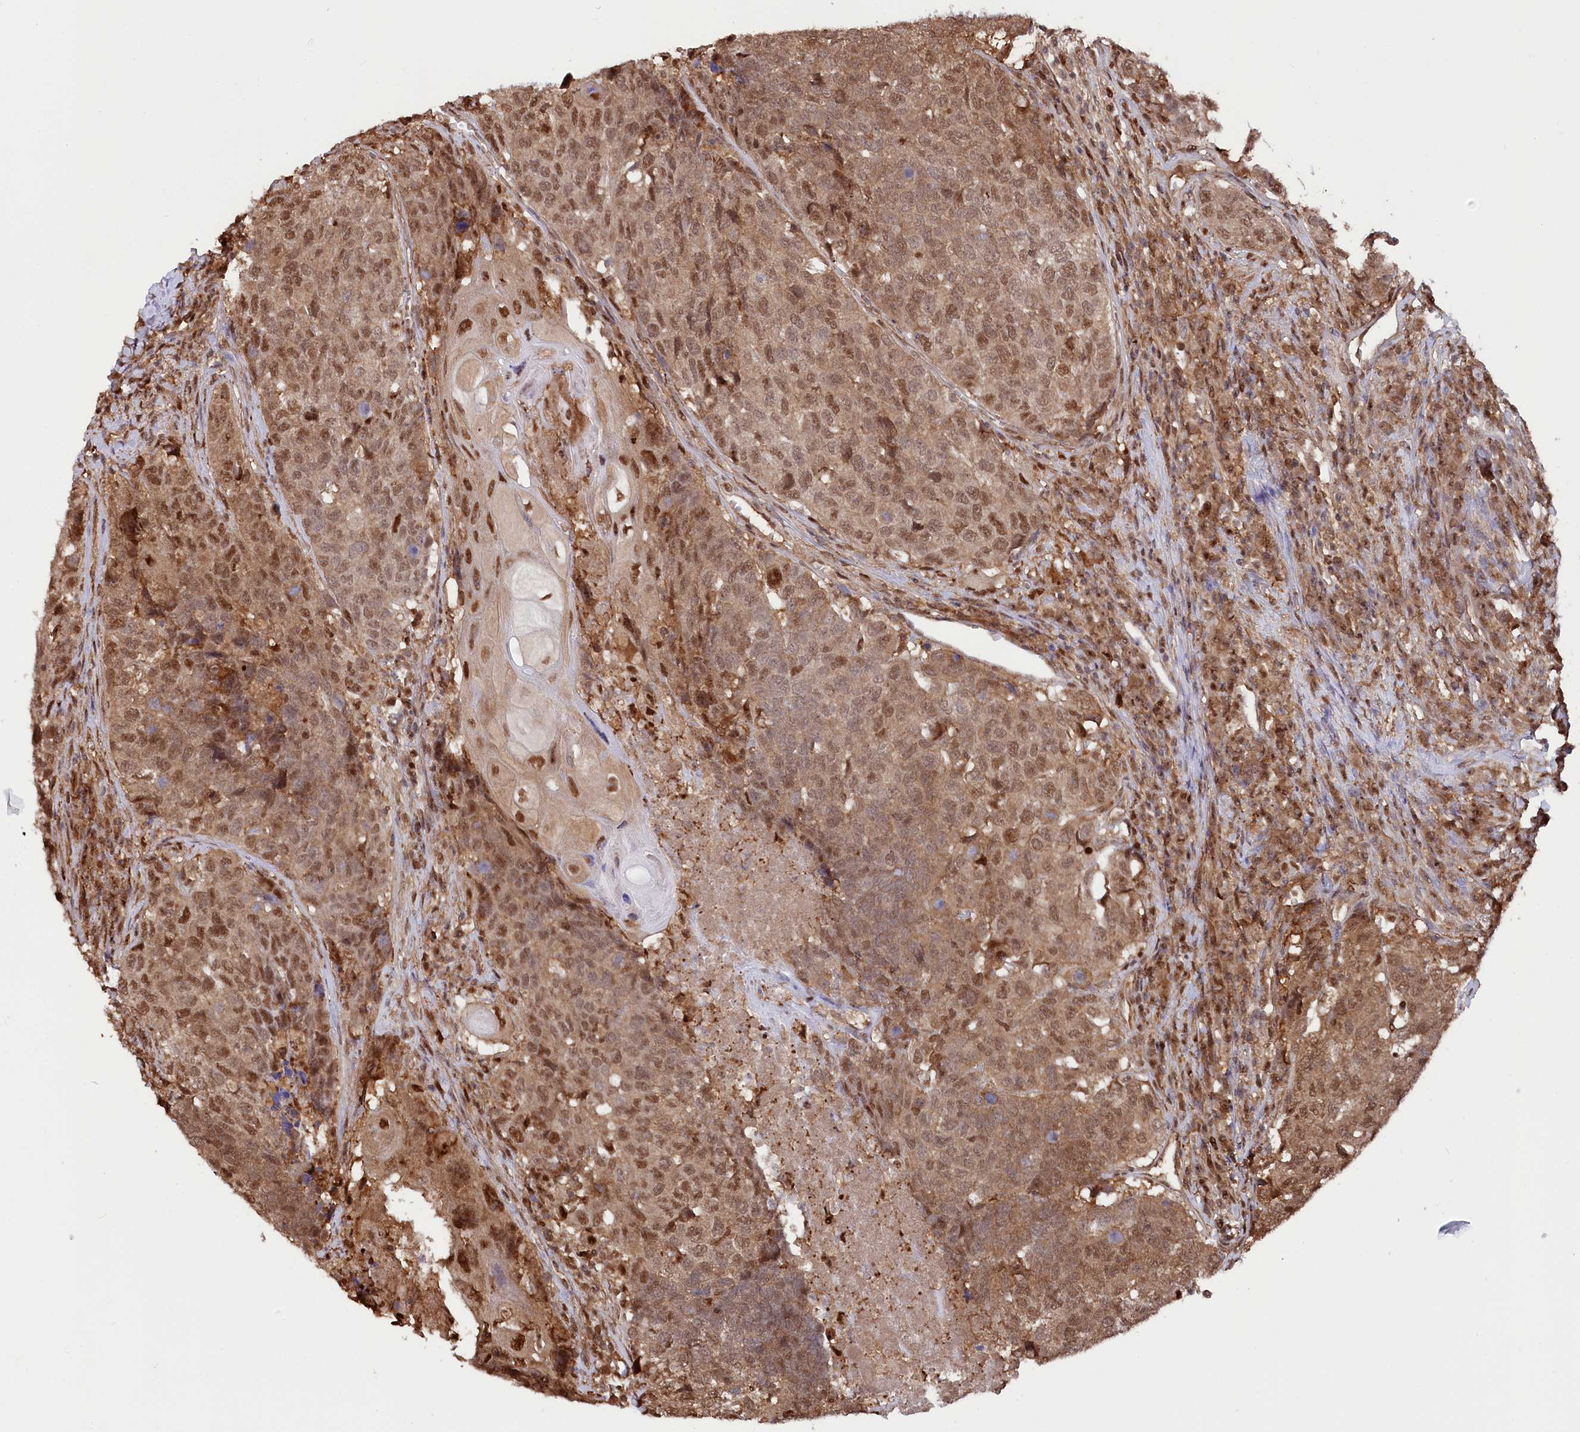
{"staining": {"intensity": "moderate", "quantity": ">75%", "location": "cytoplasmic/membranous,nuclear"}, "tissue": "head and neck cancer", "cell_type": "Tumor cells", "image_type": "cancer", "snomed": [{"axis": "morphology", "description": "Squamous cell carcinoma, NOS"}, {"axis": "topography", "description": "Head-Neck"}], "caption": "IHC of human head and neck cancer (squamous cell carcinoma) reveals medium levels of moderate cytoplasmic/membranous and nuclear expression in approximately >75% of tumor cells.", "gene": "PSMA1", "patient": {"sex": "male", "age": 66}}